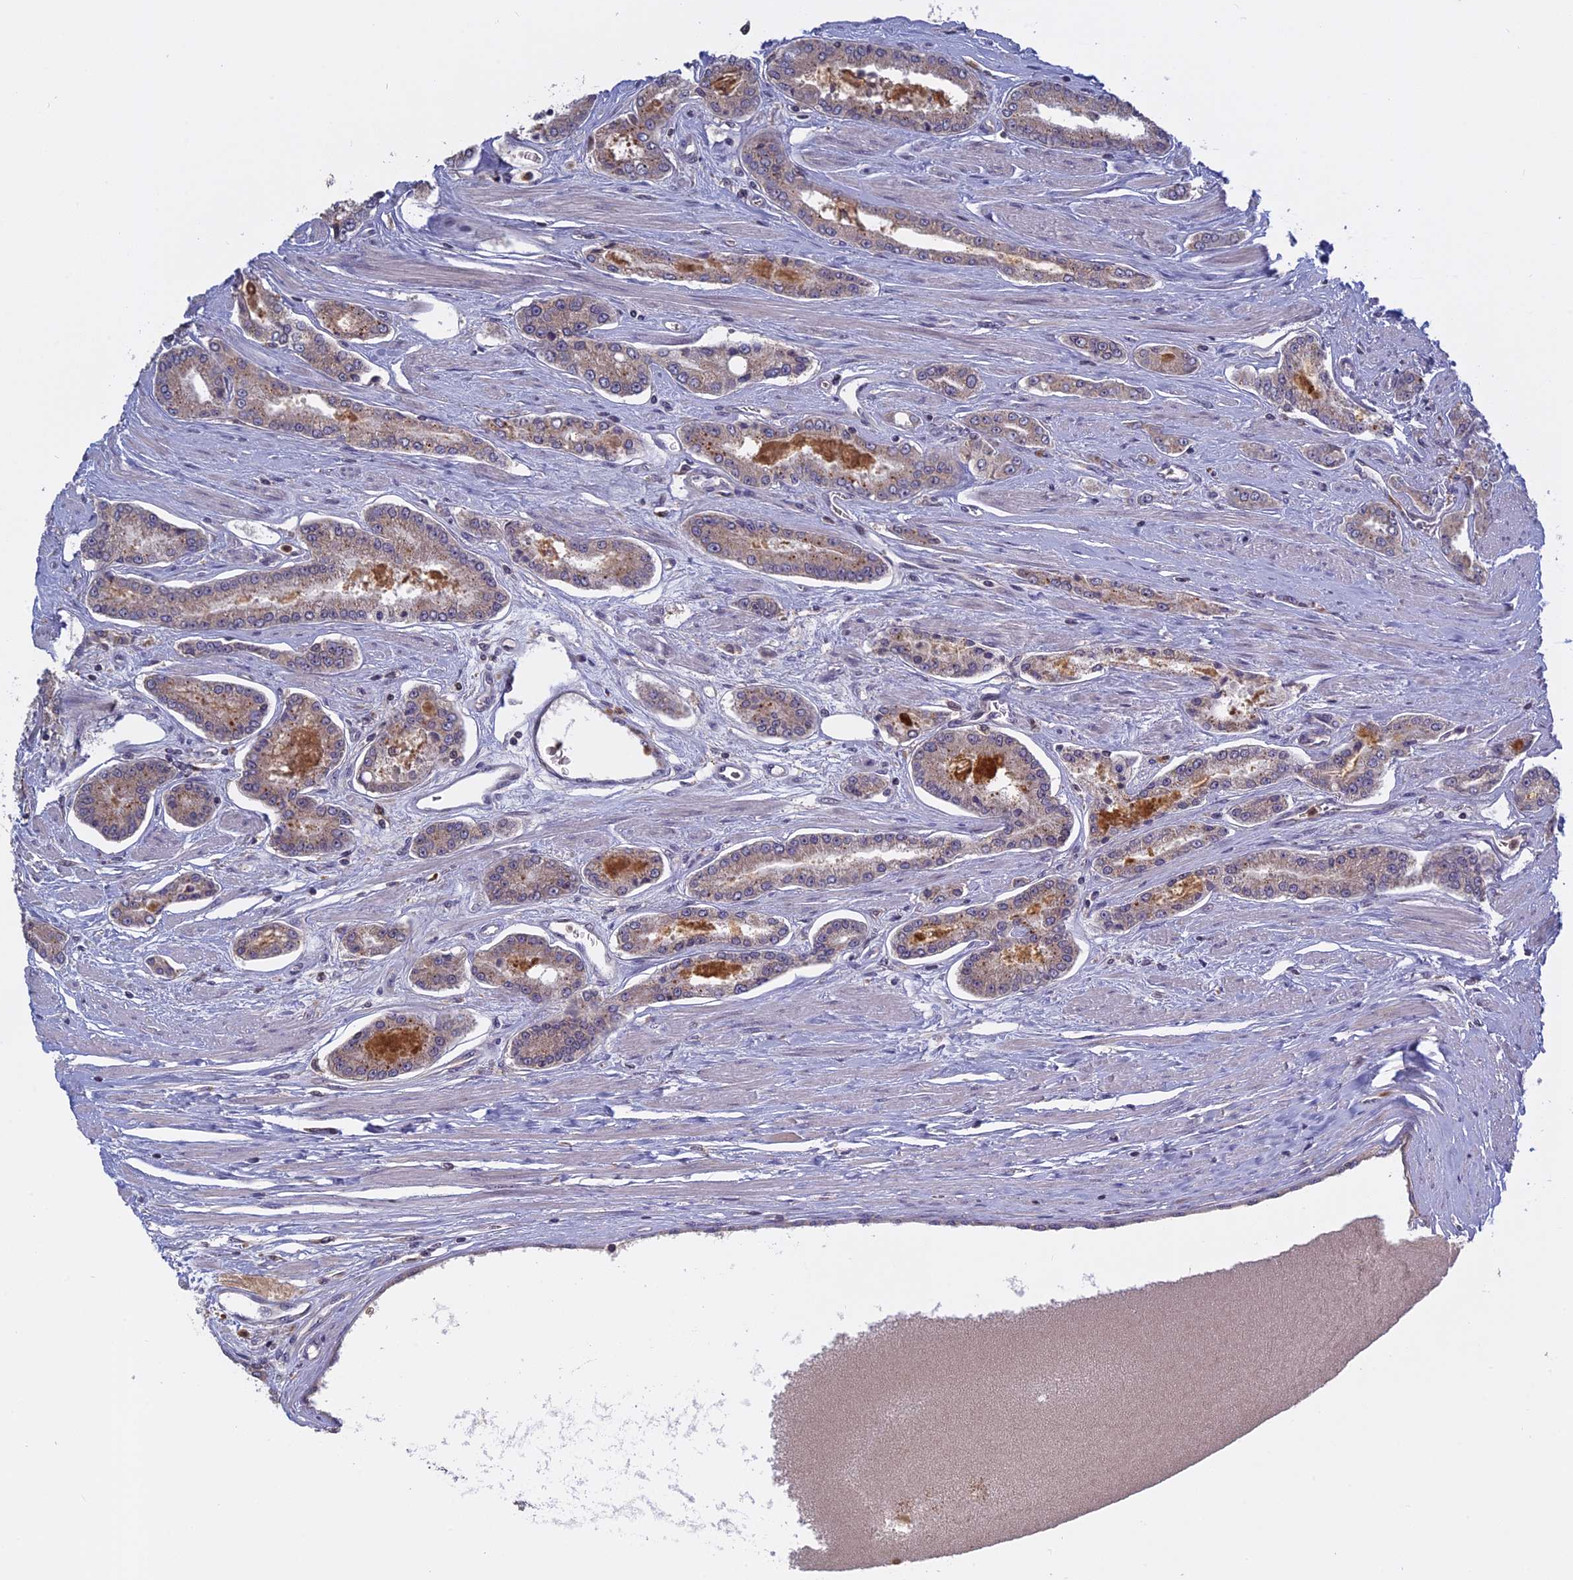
{"staining": {"intensity": "weak", "quantity": "25%-75%", "location": "cytoplasmic/membranous"}, "tissue": "prostate cancer", "cell_type": "Tumor cells", "image_type": "cancer", "snomed": [{"axis": "morphology", "description": "Adenocarcinoma, High grade"}, {"axis": "topography", "description": "Prostate"}], "caption": "Human high-grade adenocarcinoma (prostate) stained with a brown dye exhibits weak cytoplasmic/membranous positive expression in about 25%-75% of tumor cells.", "gene": "TMEM208", "patient": {"sex": "male", "age": 74}}